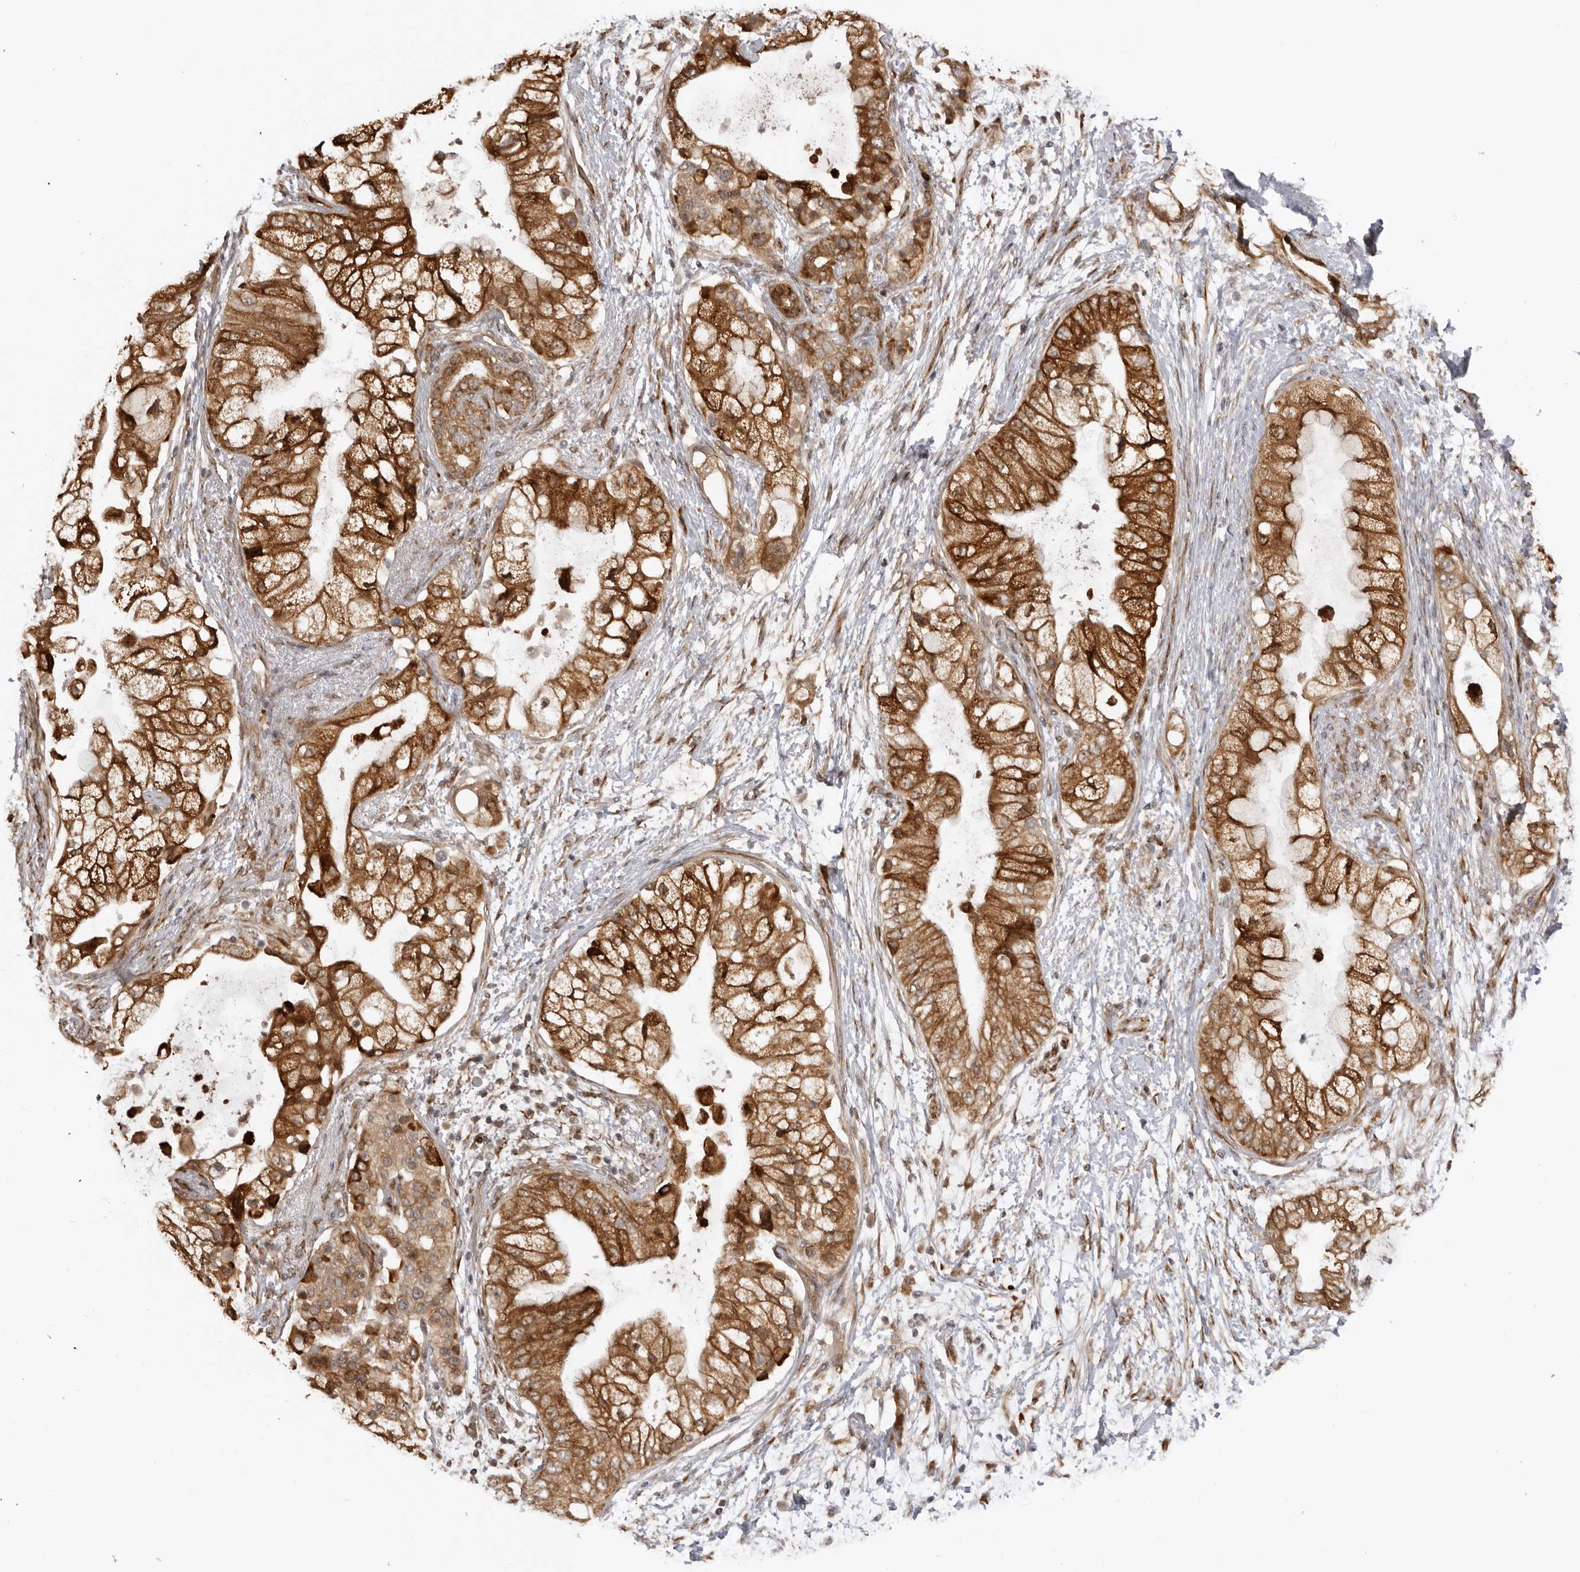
{"staining": {"intensity": "strong", "quantity": ">75%", "location": "cytoplasmic/membranous"}, "tissue": "pancreatic cancer", "cell_type": "Tumor cells", "image_type": "cancer", "snomed": [{"axis": "morphology", "description": "Adenocarcinoma, NOS"}, {"axis": "topography", "description": "Pancreas"}], "caption": "Tumor cells show high levels of strong cytoplasmic/membranous staining in approximately >75% of cells in human pancreatic cancer. Using DAB (brown) and hematoxylin (blue) stains, captured at high magnification using brightfield microscopy.", "gene": "DNAH14", "patient": {"sex": "male", "age": 53}}